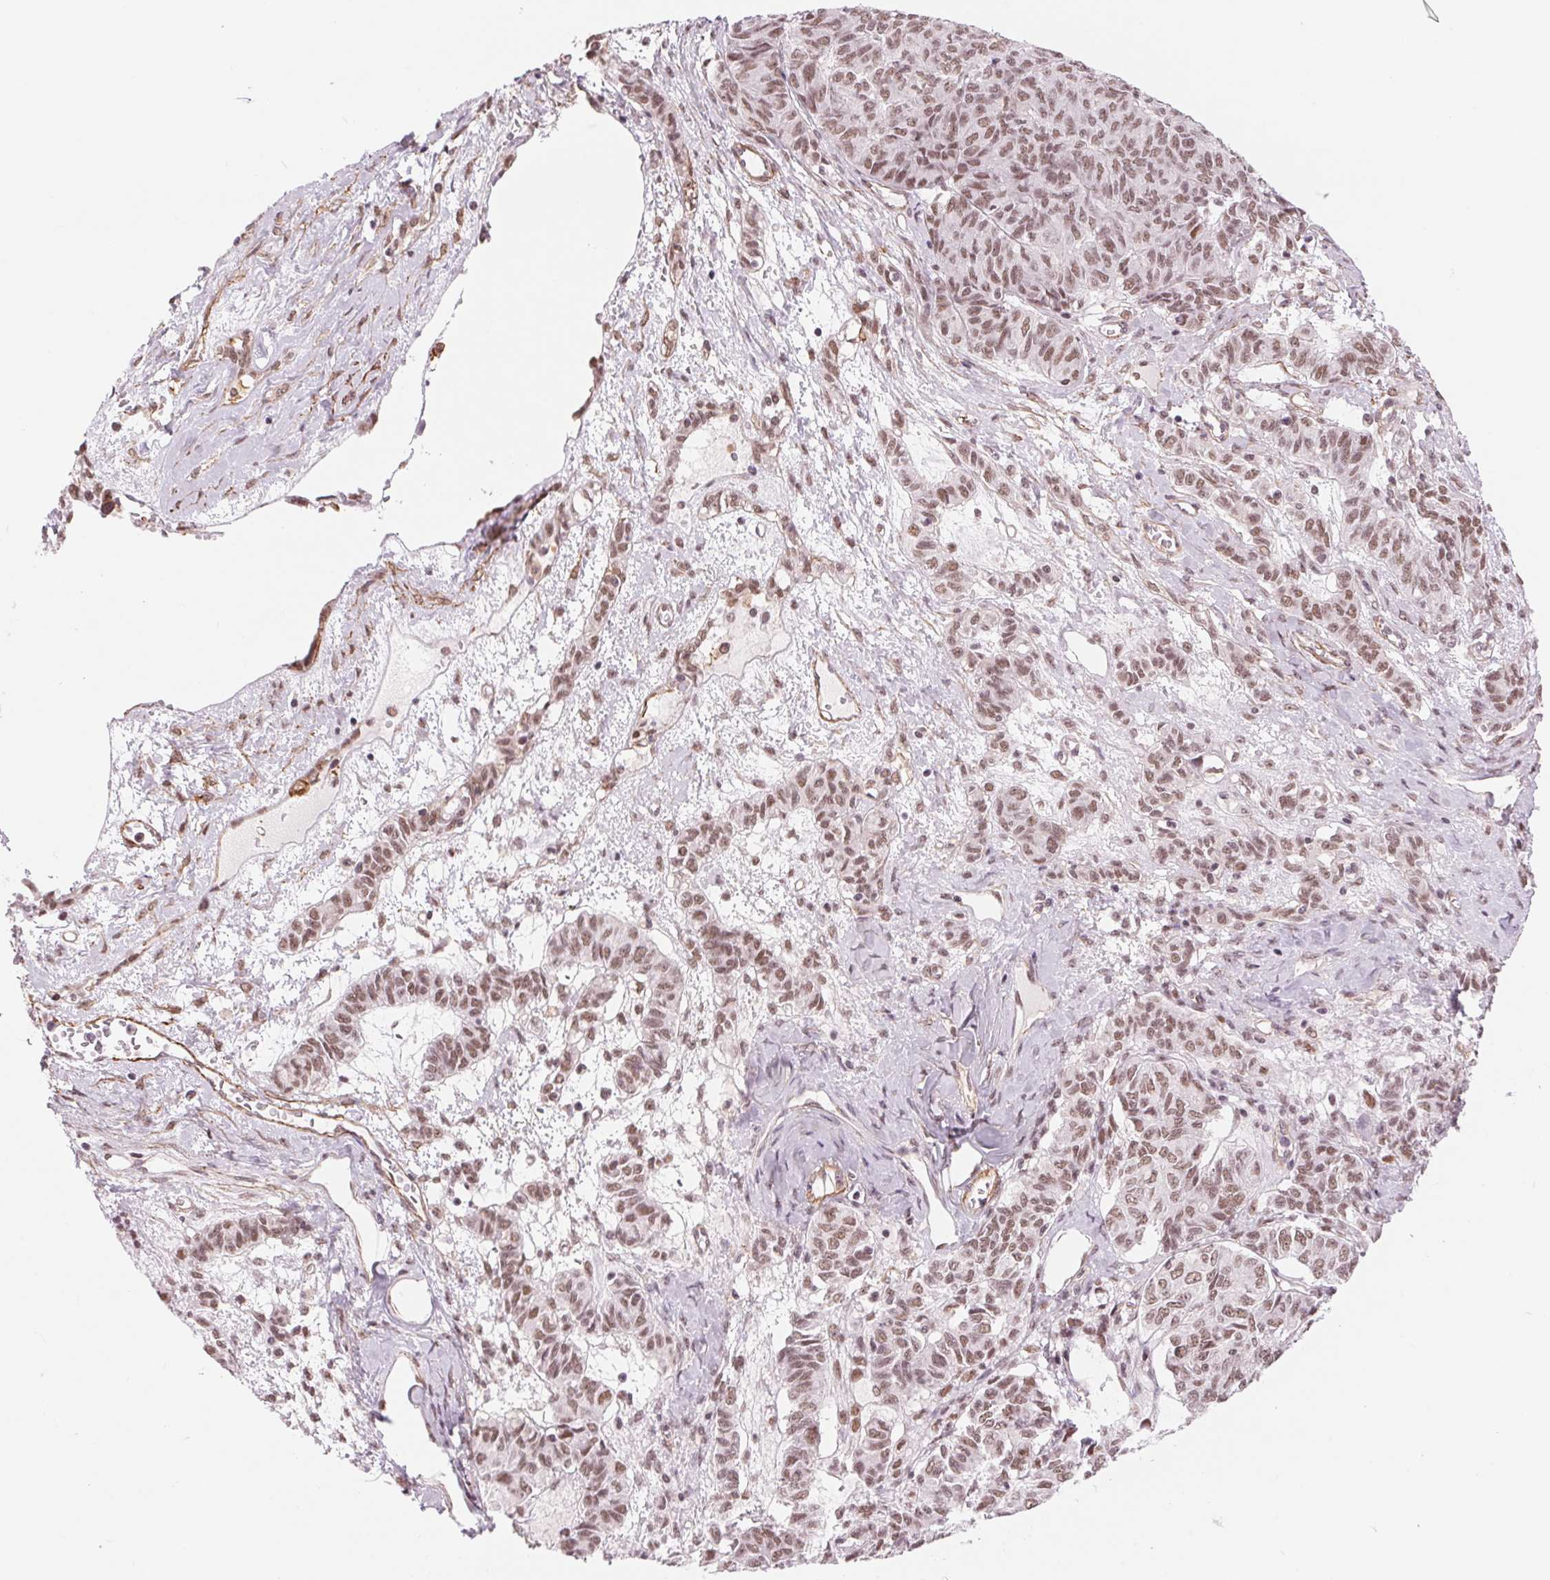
{"staining": {"intensity": "moderate", "quantity": ">75%", "location": "nuclear"}, "tissue": "ovarian cancer", "cell_type": "Tumor cells", "image_type": "cancer", "snomed": [{"axis": "morphology", "description": "Carcinoma, endometroid"}, {"axis": "topography", "description": "Ovary"}], "caption": "There is medium levels of moderate nuclear positivity in tumor cells of endometroid carcinoma (ovarian), as demonstrated by immunohistochemical staining (brown color).", "gene": "BCAT1", "patient": {"sex": "female", "age": 80}}